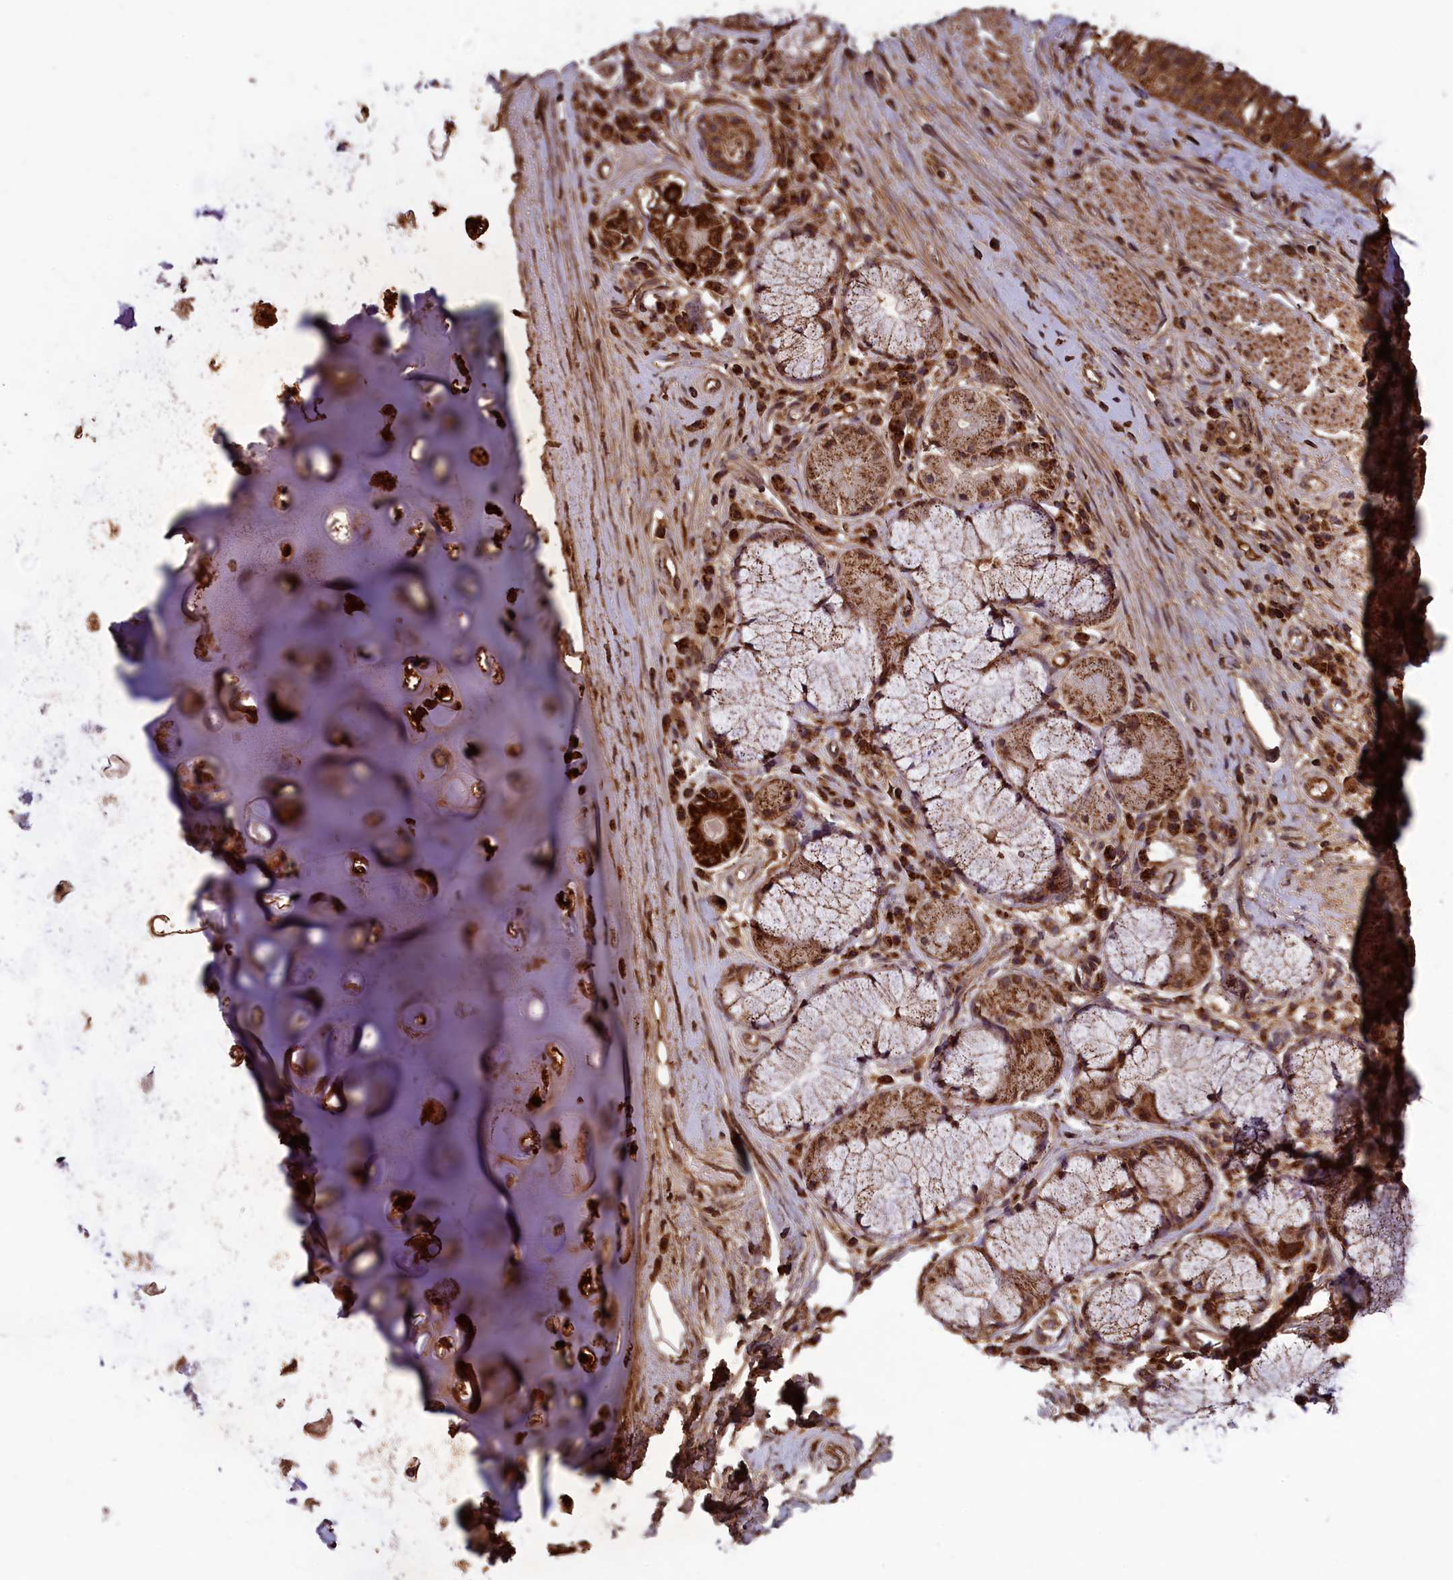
{"staining": {"intensity": "weak", "quantity": ">75%", "location": "cytoplasmic/membranous"}, "tissue": "adipose tissue", "cell_type": "Adipocytes", "image_type": "normal", "snomed": [{"axis": "morphology", "description": "Normal tissue, NOS"}, {"axis": "morphology", "description": "Squamous cell carcinoma, NOS"}, {"axis": "topography", "description": "Bronchus"}, {"axis": "topography", "description": "Lung"}], "caption": "Immunohistochemical staining of normal adipose tissue exhibits weak cytoplasmic/membranous protein staining in about >75% of adipocytes.", "gene": "CCDC15", "patient": {"sex": "male", "age": 64}}